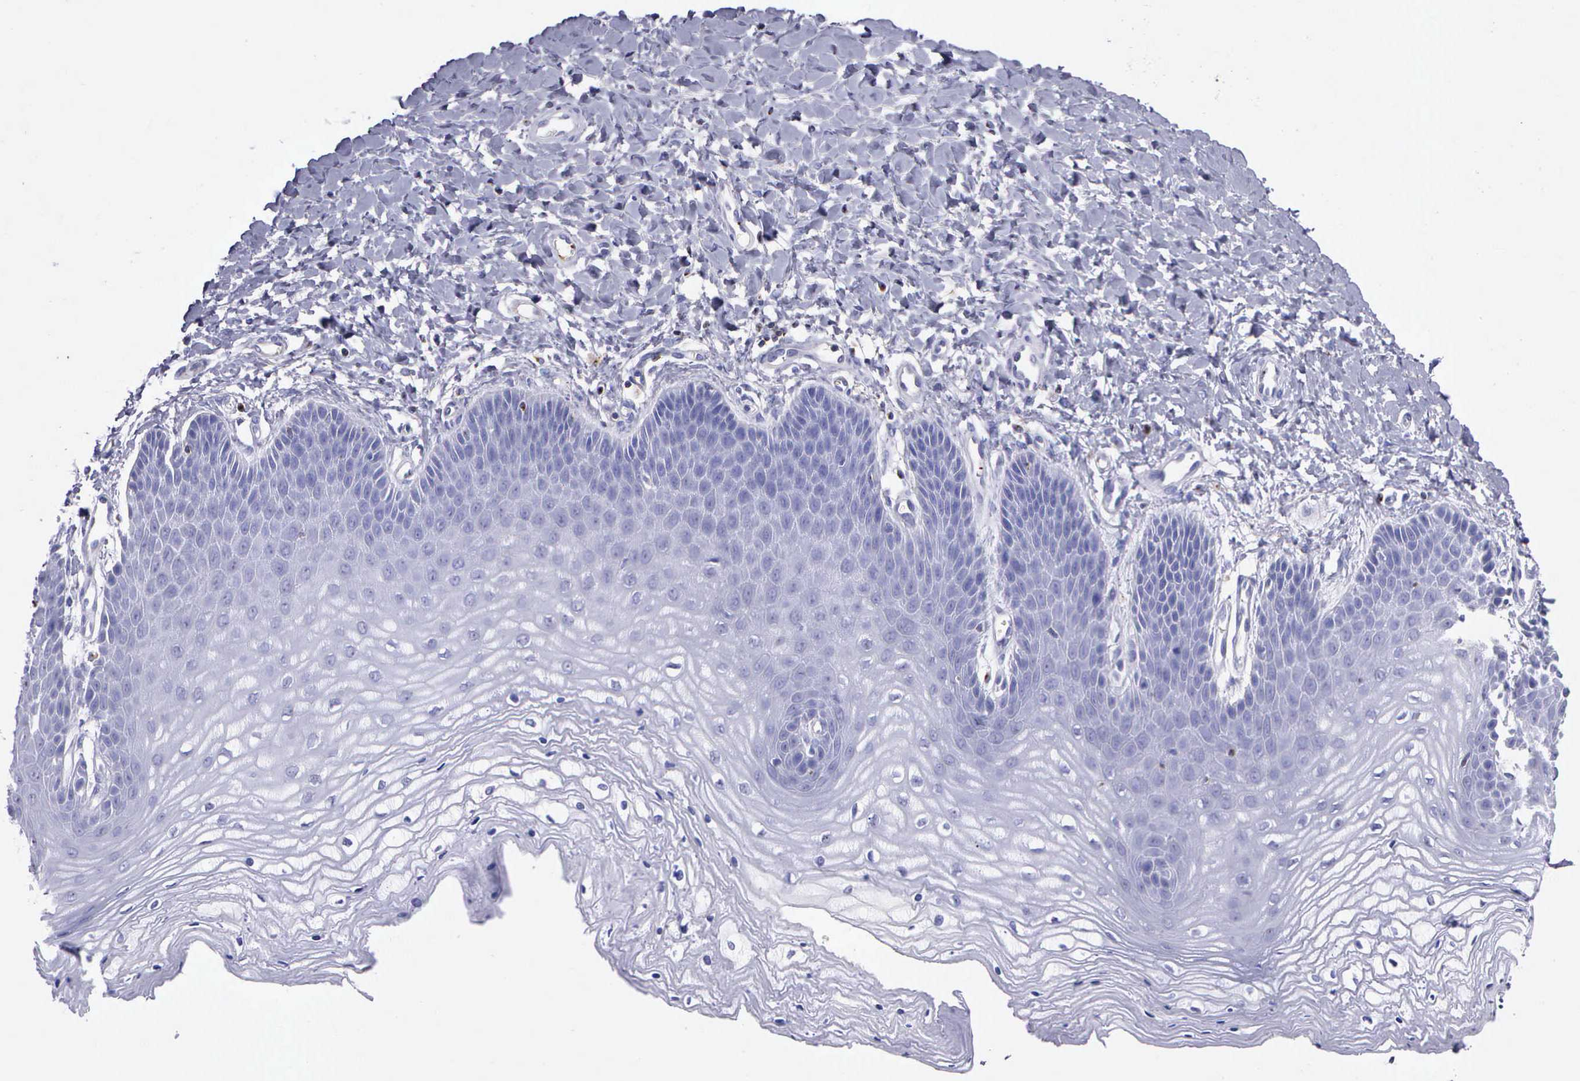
{"staining": {"intensity": "negative", "quantity": "none", "location": "none"}, "tissue": "vagina", "cell_type": "Squamous epithelial cells", "image_type": "normal", "snomed": [{"axis": "morphology", "description": "Normal tissue, NOS"}, {"axis": "topography", "description": "Vagina"}], "caption": "This is an immunohistochemistry (IHC) image of unremarkable human vagina. There is no positivity in squamous epithelial cells.", "gene": "SRGN", "patient": {"sex": "female", "age": 68}}